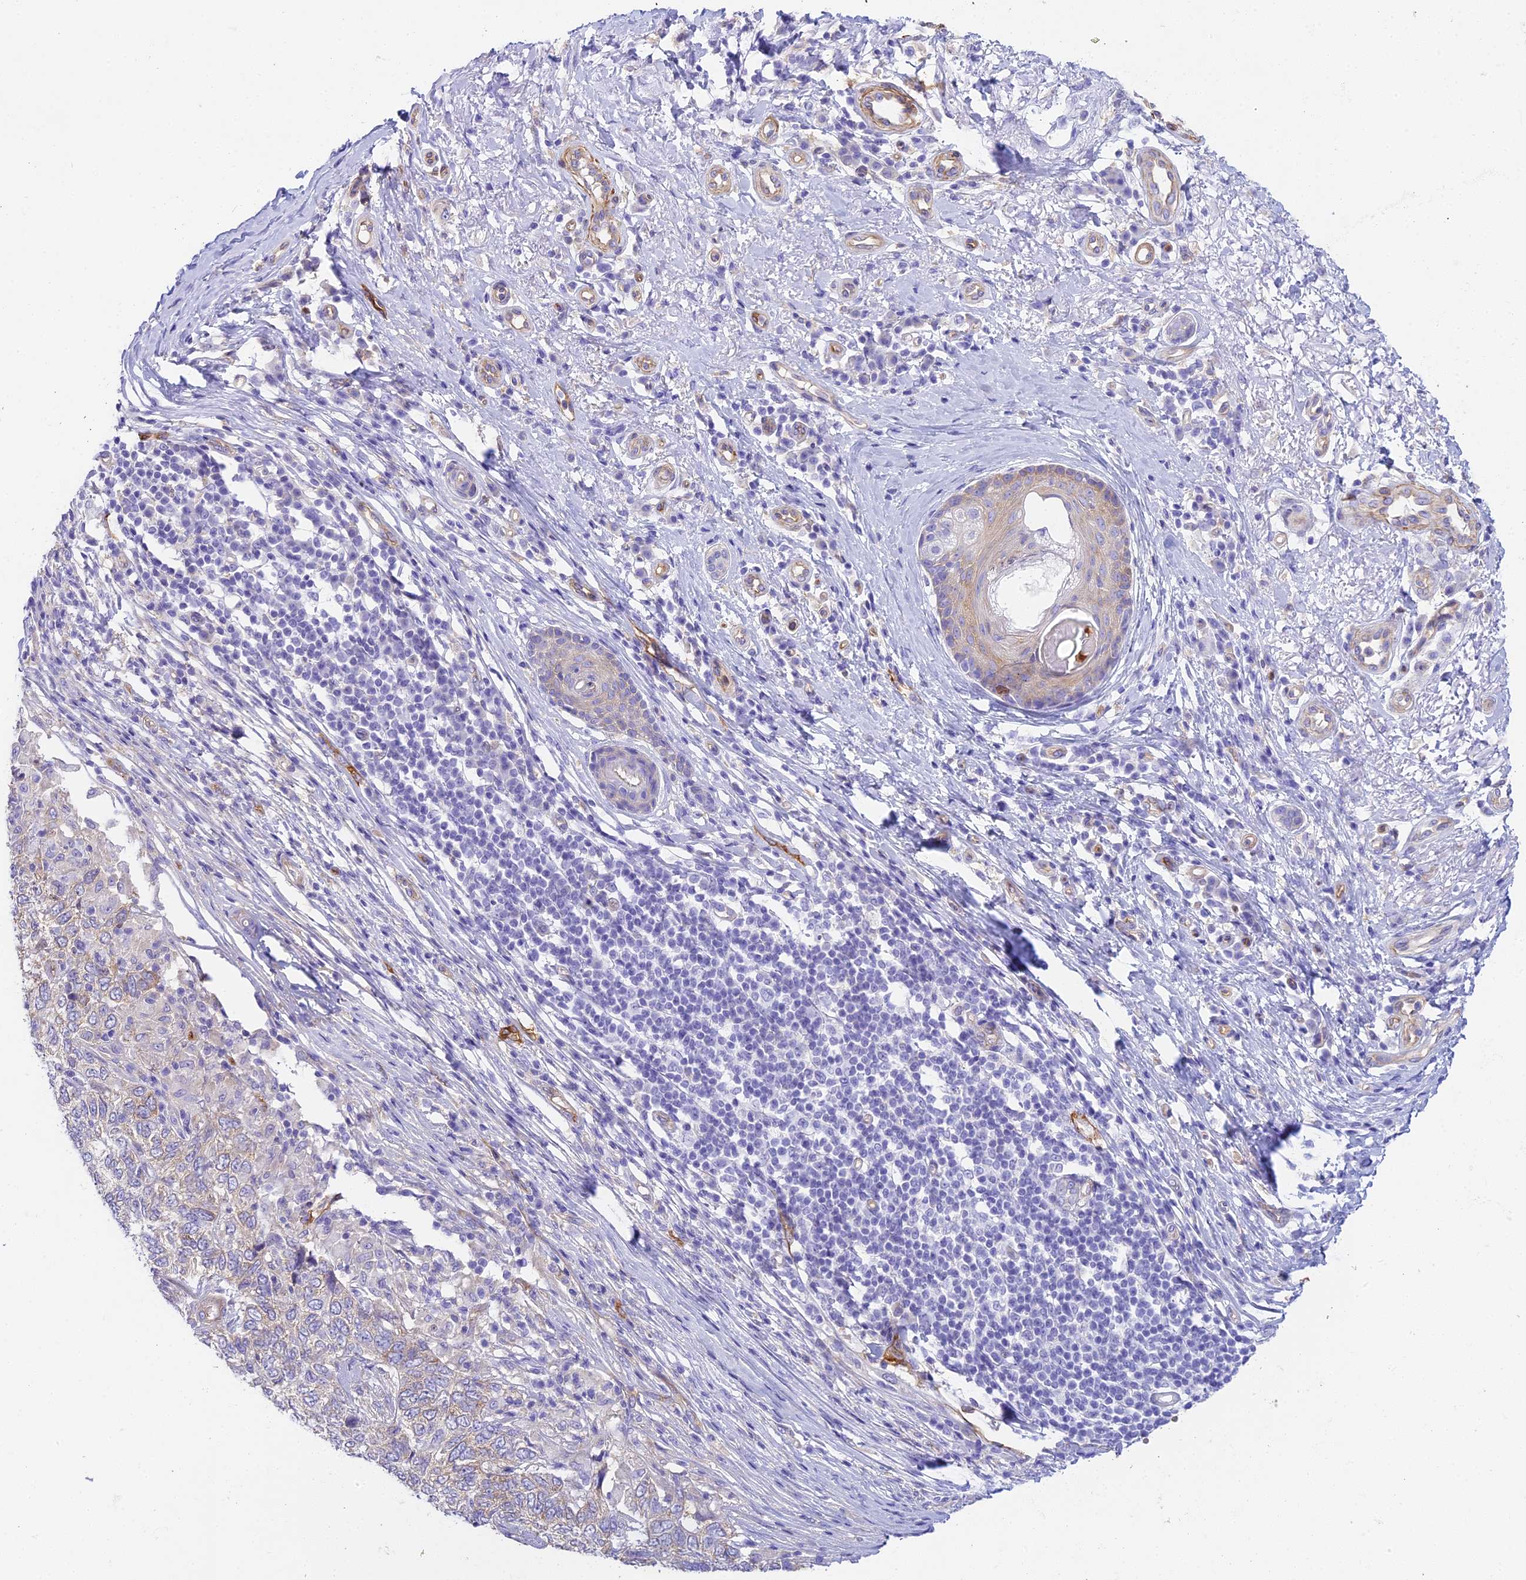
{"staining": {"intensity": "negative", "quantity": "none", "location": "none"}, "tissue": "skin cancer", "cell_type": "Tumor cells", "image_type": "cancer", "snomed": [{"axis": "morphology", "description": "Basal cell carcinoma"}, {"axis": "topography", "description": "Skin"}], "caption": "IHC of human skin cancer (basal cell carcinoma) exhibits no staining in tumor cells.", "gene": "HOMER3", "patient": {"sex": "female", "age": 65}}